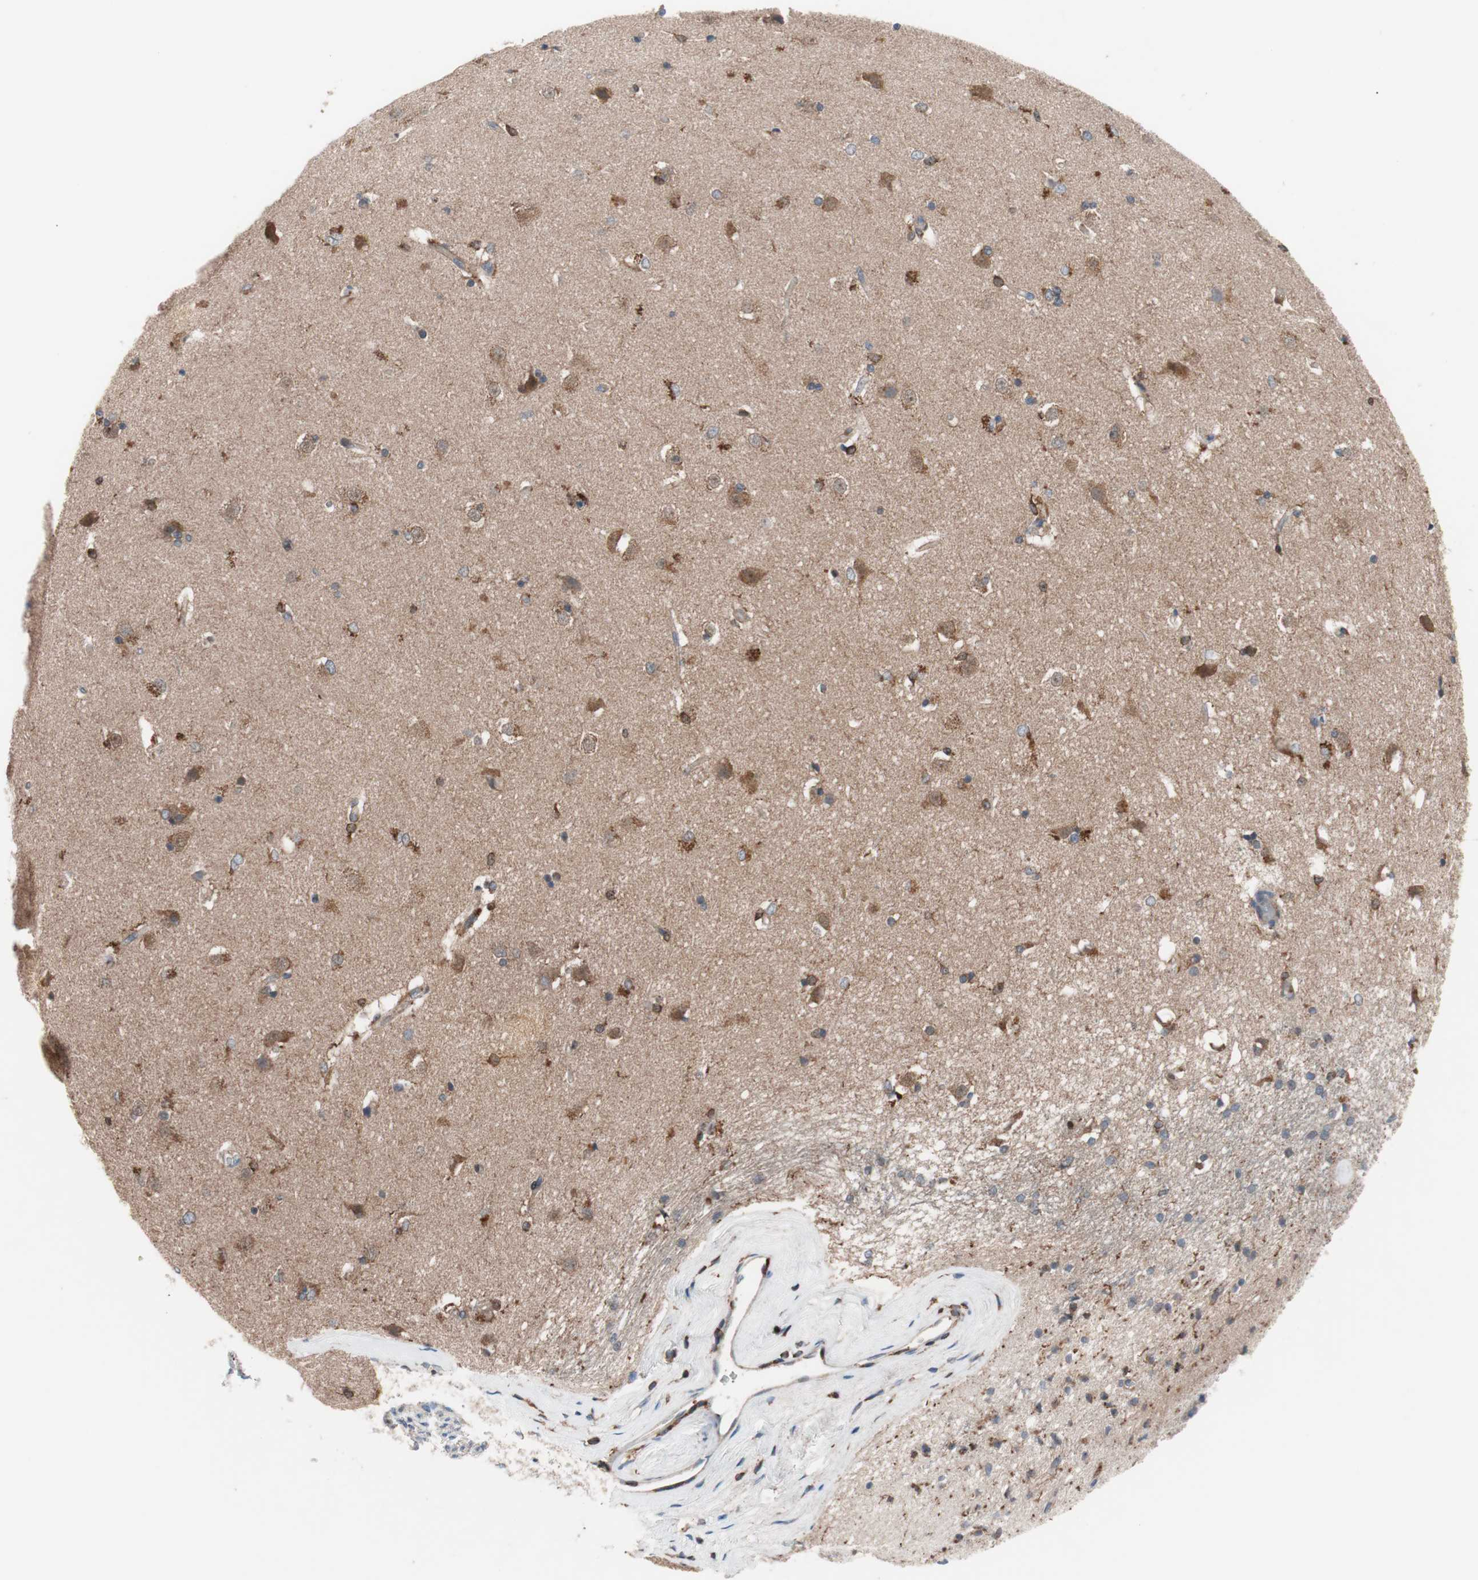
{"staining": {"intensity": "moderate", "quantity": "25%-75%", "location": "cytoplasmic/membranous,nuclear"}, "tissue": "caudate", "cell_type": "Glial cells", "image_type": "normal", "snomed": [{"axis": "morphology", "description": "Normal tissue, NOS"}, {"axis": "topography", "description": "Lateral ventricle wall"}], "caption": "DAB immunohistochemical staining of unremarkable human caudate reveals moderate cytoplasmic/membranous,nuclear protein expression in about 25%-75% of glial cells. The staining is performed using DAB (3,3'-diaminobenzidine) brown chromogen to label protein expression. The nuclei are counter-stained blue using hematoxylin.", "gene": "PIK3R1", "patient": {"sex": "female", "age": 19}}